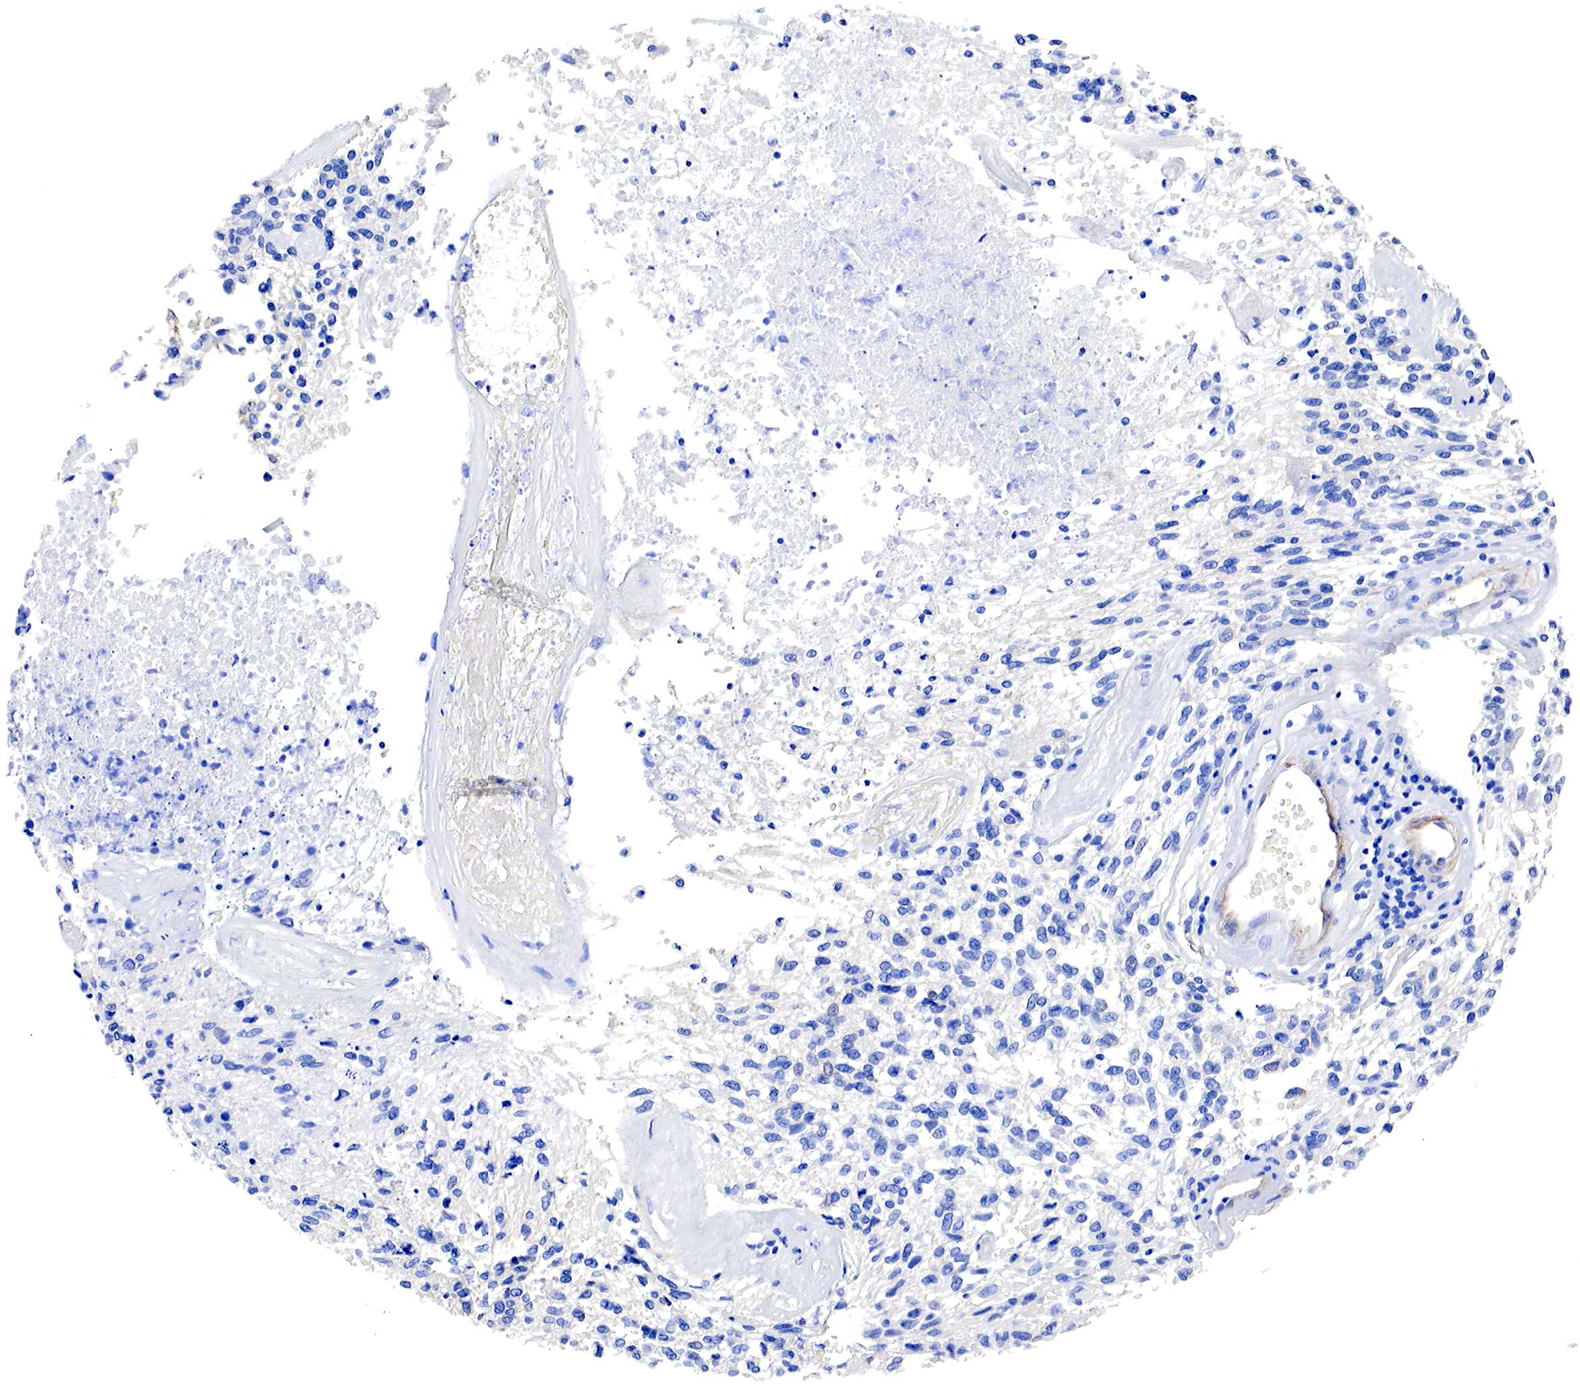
{"staining": {"intensity": "negative", "quantity": "none", "location": "none"}, "tissue": "glioma", "cell_type": "Tumor cells", "image_type": "cancer", "snomed": [{"axis": "morphology", "description": "Glioma, malignant, High grade"}, {"axis": "topography", "description": "Brain"}], "caption": "IHC of human glioma displays no staining in tumor cells.", "gene": "TPM1", "patient": {"sex": "male", "age": 77}}